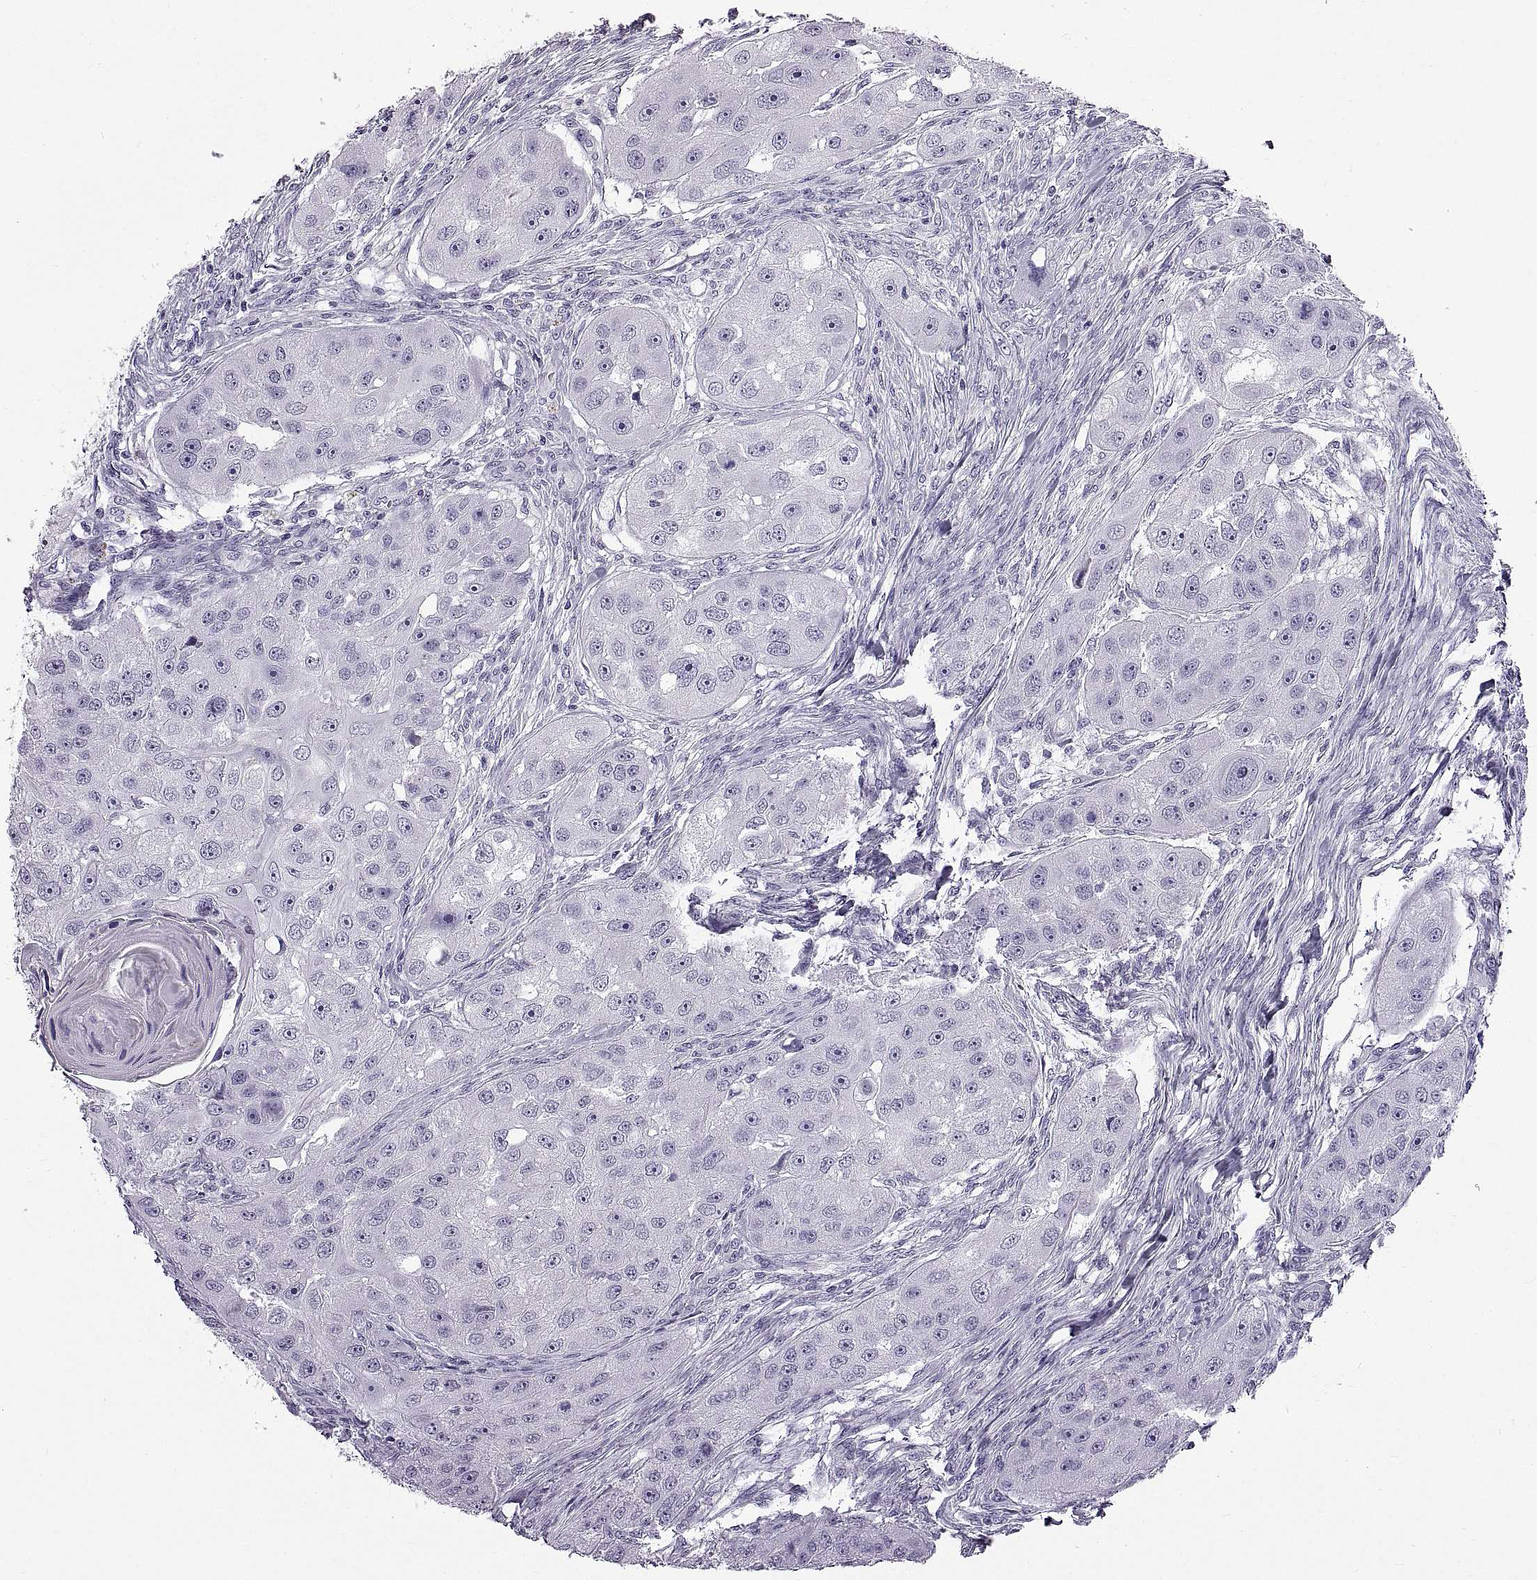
{"staining": {"intensity": "negative", "quantity": "none", "location": "none"}, "tissue": "head and neck cancer", "cell_type": "Tumor cells", "image_type": "cancer", "snomed": [{"axis": "morphology", "description": "Squamous cell carcinoma, NOS"}, {"axis": "topography", "description": "Head-Neck"}], "caption": "Head and neck cancer stained for a protein using IHC reveals no expression tumor cells.", "gene": "WFDC8", "patient": {"sex": "male", "age": 51}}